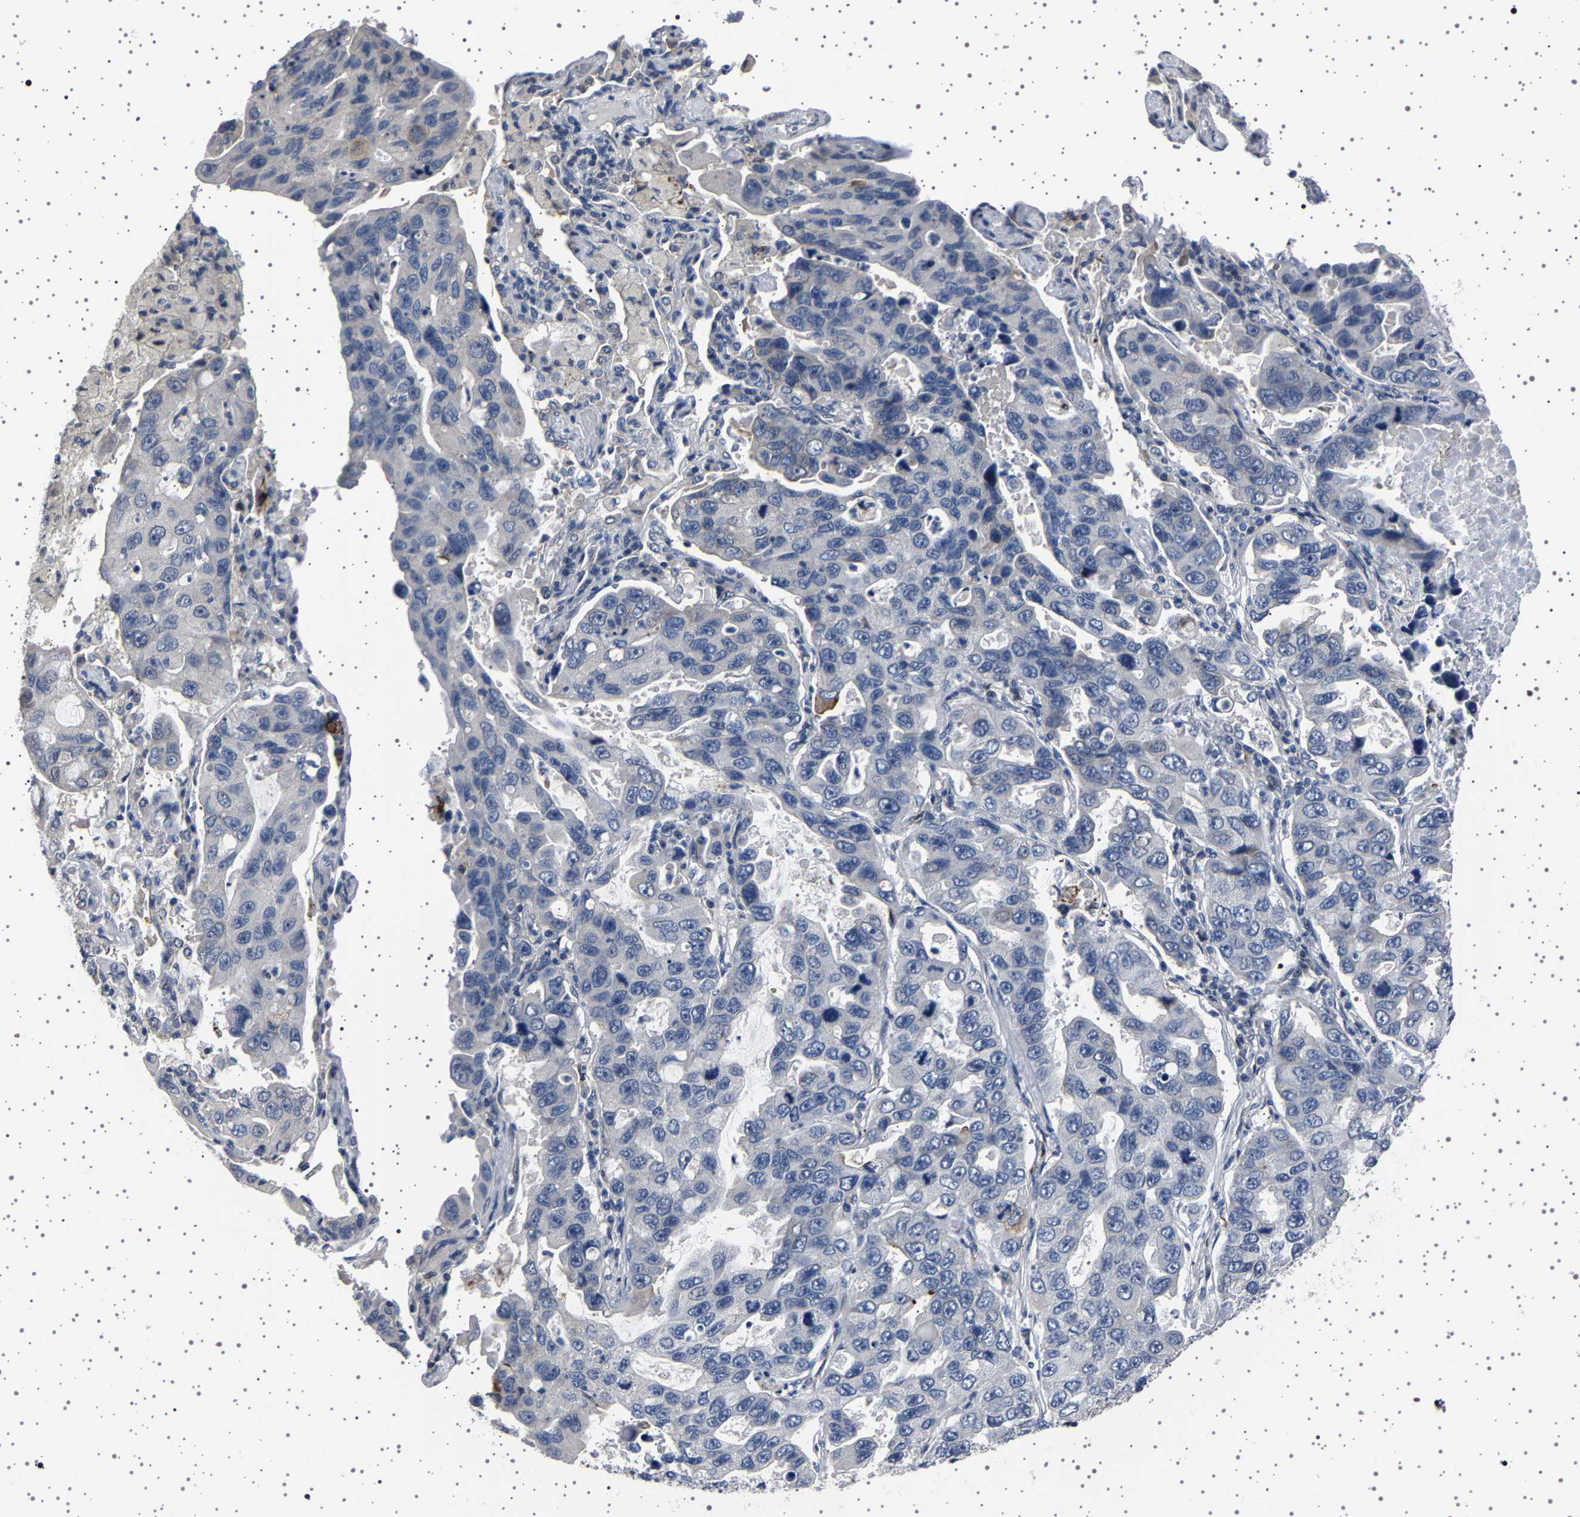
{"staining": {"intensity": "negative", "quantity": "none", "location": "none"}, "tissue": "lung cancer", "cell_type": "Tumor cells", "image_type": "cancer", "snomed": [{"axis": "morphology", "description": "Adenocarcinoma, NOS"}, {"axis": "topography", "description": "Lung"}], "caption": "An image of human lung cancer is negative for staining in tumor cells.", "gene": "IL10RB", "patient": {"sex": "male", "age": 64}}